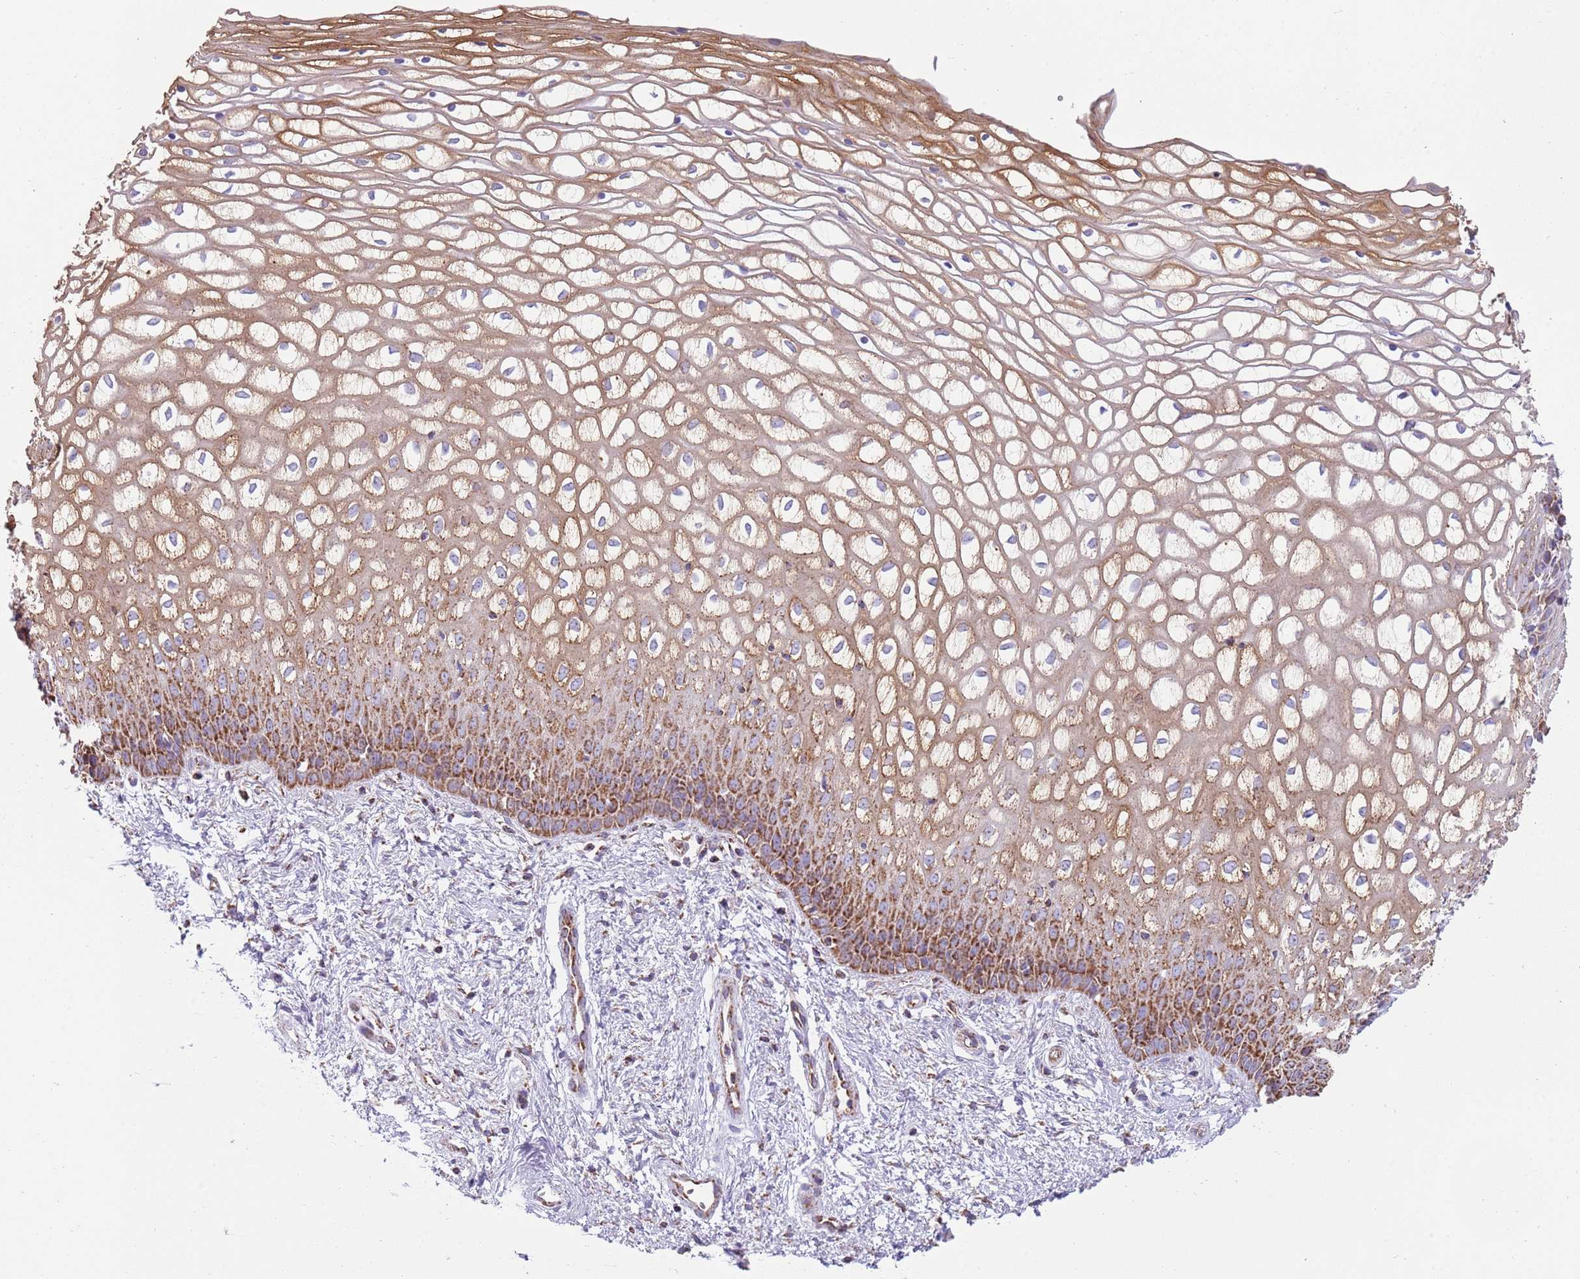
{"staining": {"intensity": "moderate", "quantity": ">75%", "location": "cytoplasmic/membranous"}, "tissue": "vagina", "cell_type": "Squamous epithelial cells", "image_type": "normal", "snomed": [{"axis": "morphology", "description": "Normal tissue, NOS"}, {"axis": "topography", "description": "Vagina"}], "caption": "Vagina stained with IHC shows moderate cytoplasmic/membranous staining in about >75% of squamous epithelial cells. (IHC, brightfield microscopy, high magnification).", "gene": "TTLL1", "patient": {"sex": "female", "age": 34}}